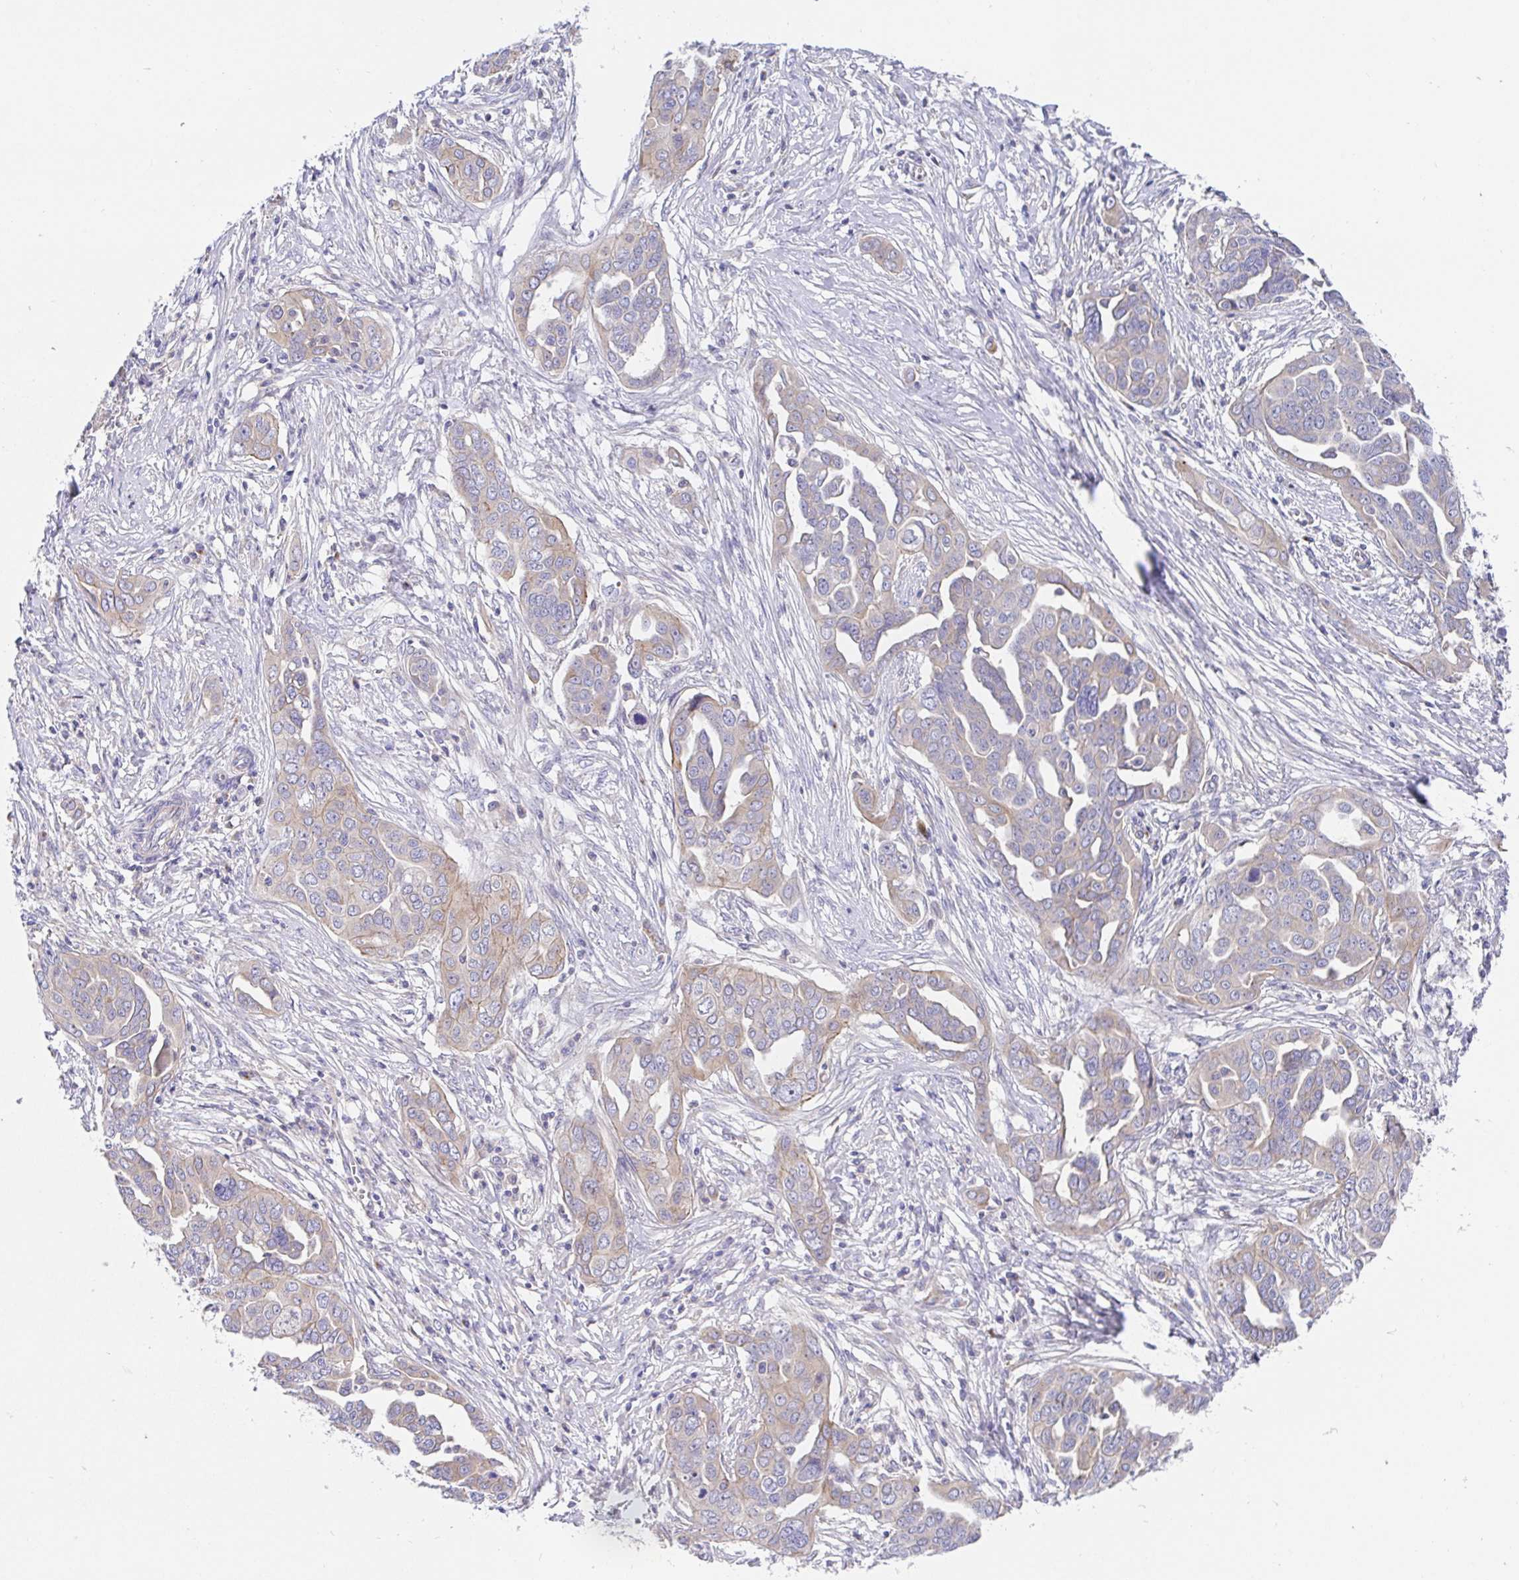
{"staining": {"intensity": "moderate", "quantity": "25%-75%", "location": "cytoplasmic/membranous"}, "tissue": "ovarian cancer", "cell_type": "Tumor cells", "image_type": "cancer", "snomed": [{"axis": "morphology", "description": "Cystadenocarcinoma, serous, NOS"}, {"axis": "topography", "description": "Ovary"}], "caption": "Ovarian cancer (serous cystadenocarcinoma) stained with a brown dye reveals moderate cytoplasmic/membranous positive staining in about 25%-75% of tumor cells.", "gene": "GOLGA1", "patient": {"sex": "female", "age": 59}}